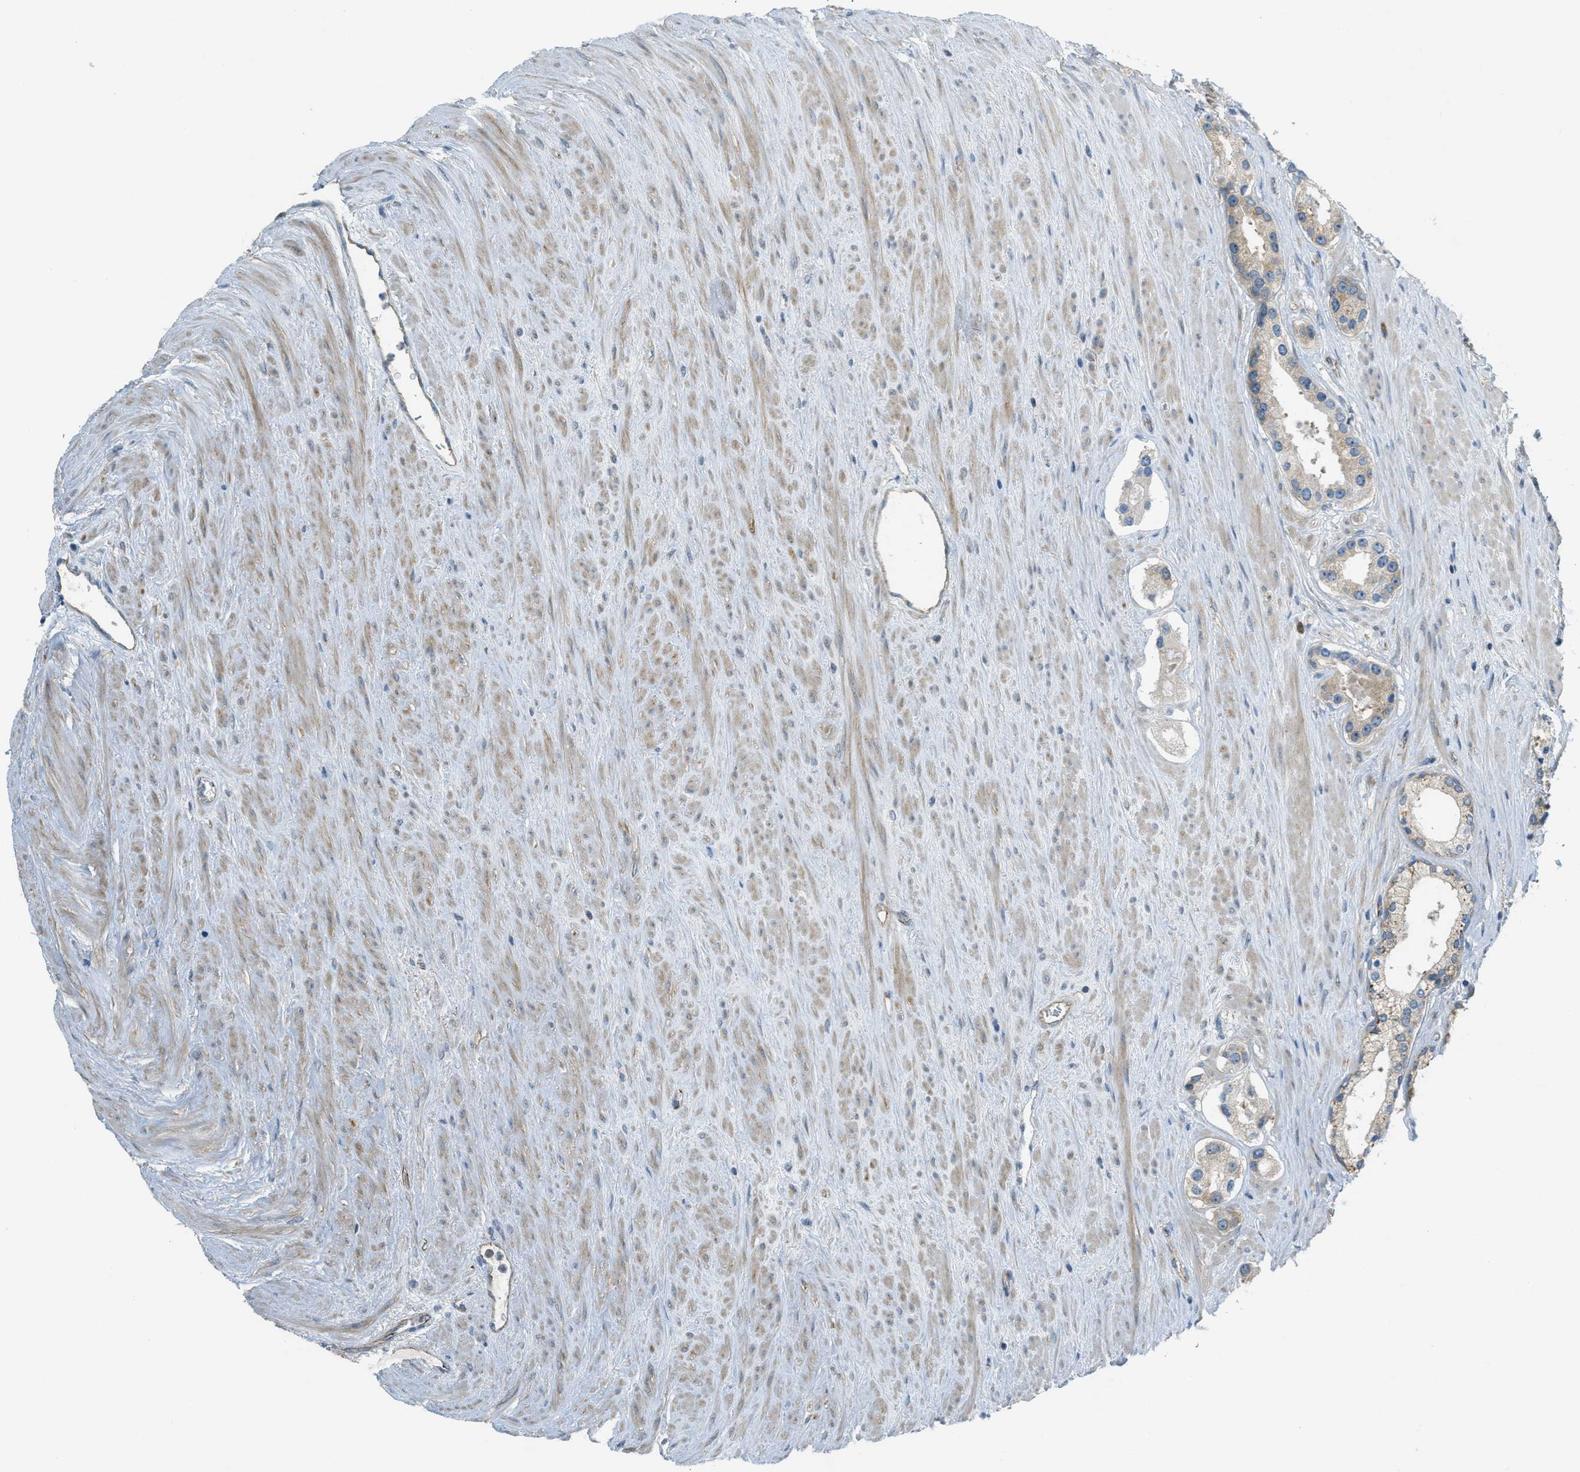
{"staining": {"intensity": "weak", "quantity": "25%-75%", "location": "cytoplasmic/membranous"}, "tissue": "prostate cancer", "cell_type": "Tumor cells", "image_type": "cancer", "snomed": [{"axis": "morphology", "description": "Adenocarcinoma, High grade"}, {"axis": "topography", "description": "Prostate"}], "caption": "Immunohistochemistry (IHC) of human high-grade adenocarcinoma (prostate) displays low levels of weak cytoplasmic/membranous positivity in about 25%-75% of tumor cells.", "gene": "JCAD", "patient": {"sex": "male", "age": 71}}